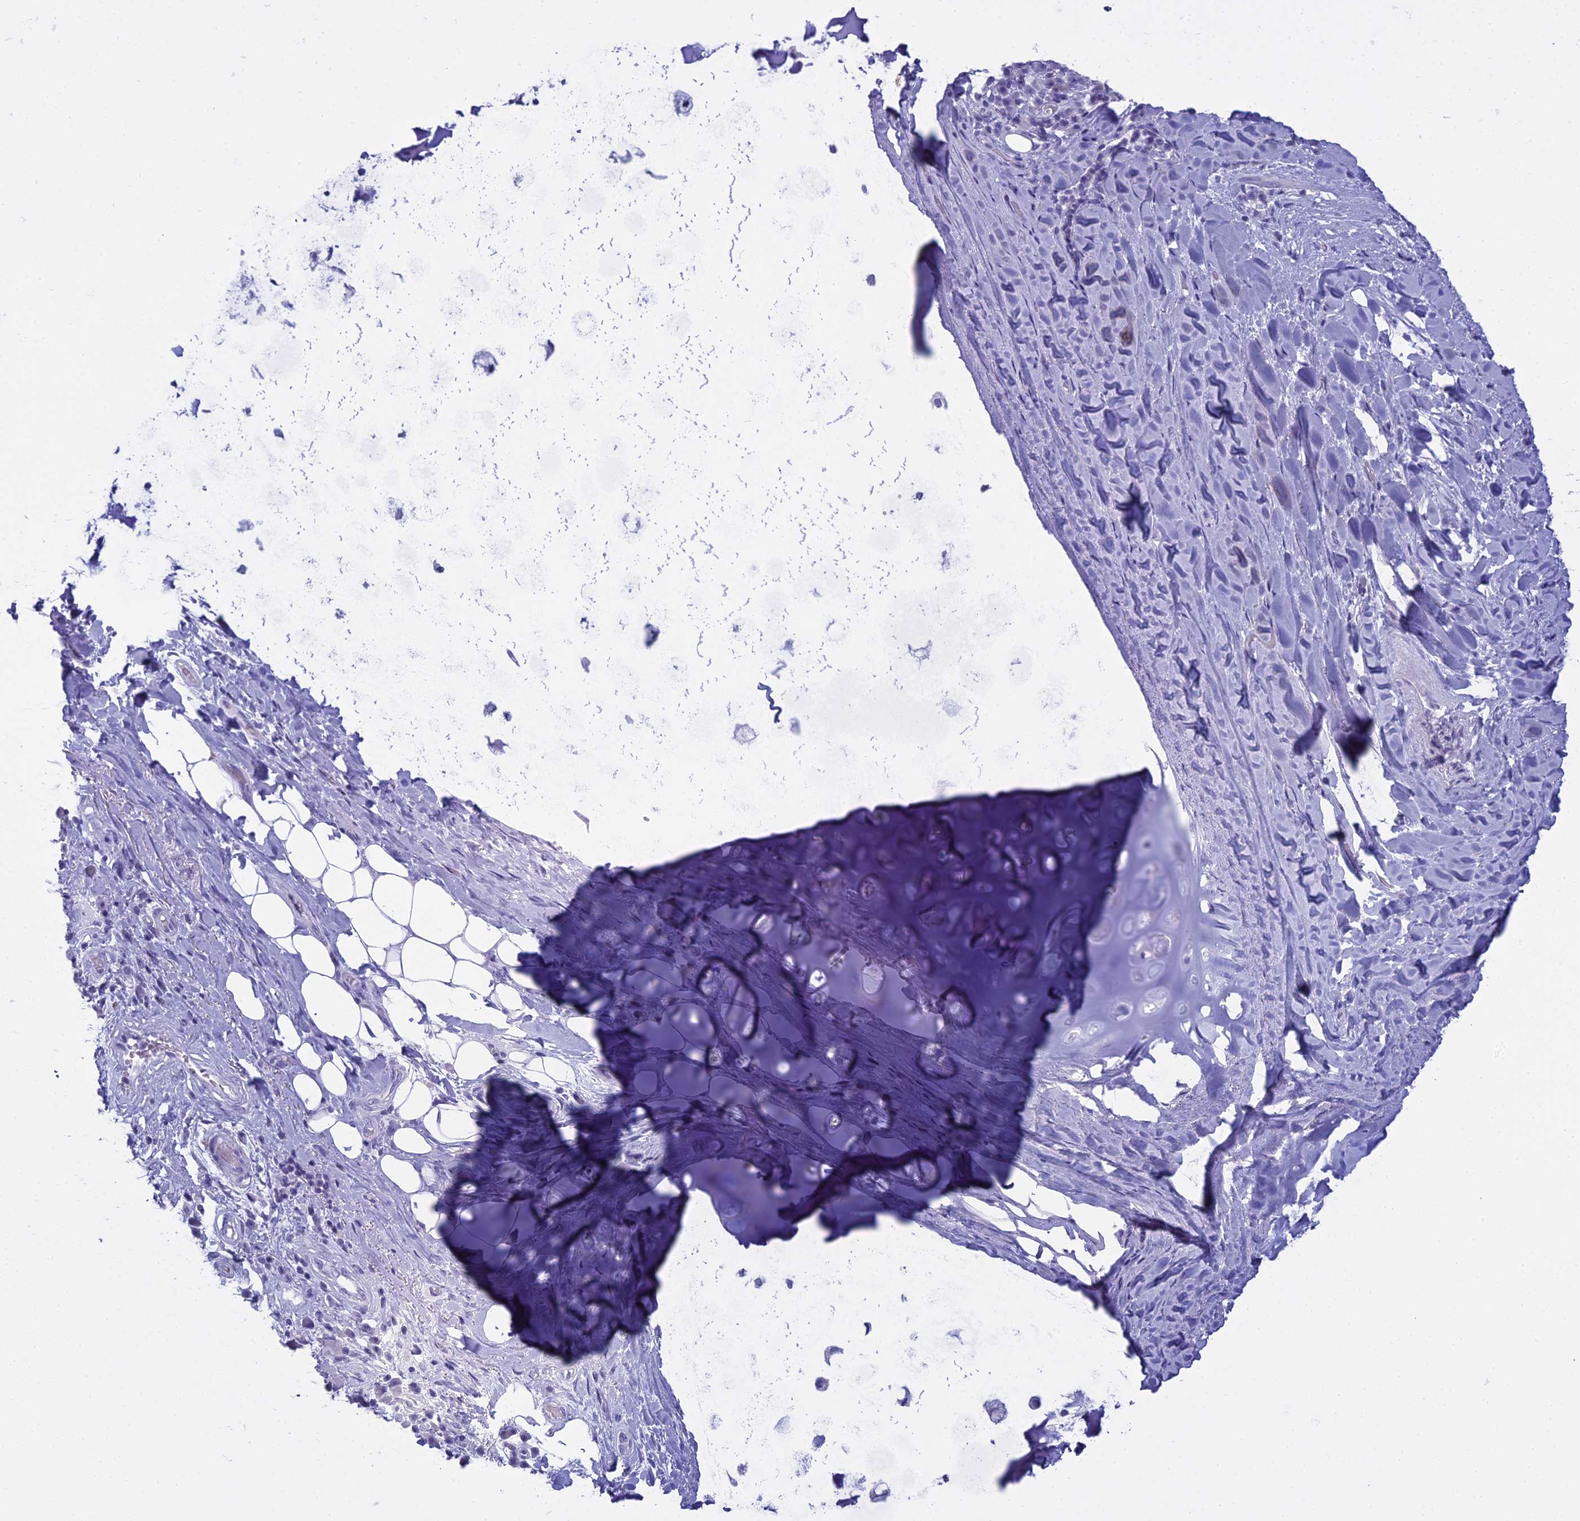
{"staining": {"intensity": "negative", "quantity": "none", "location": "none"}, "tissue": "adipose tissue", "cell_type": "Adipocytes", "image_type": "normal", "snomed": [{"axis": "morphology", "description": "Normal tissue, NOS"}, {"axis": "morphology", "description": "Squamous cell carcinoma, NOS"}, {"axis": "topography", "description": "Bronchus"}, {"axis": "topography", "description": "Lung"}], "caption": "Image shows no protein positivity in adipocytes of benign adipose tissue.", "gene": "MAP6", "patient": {"sex": "male", "age": 64}}